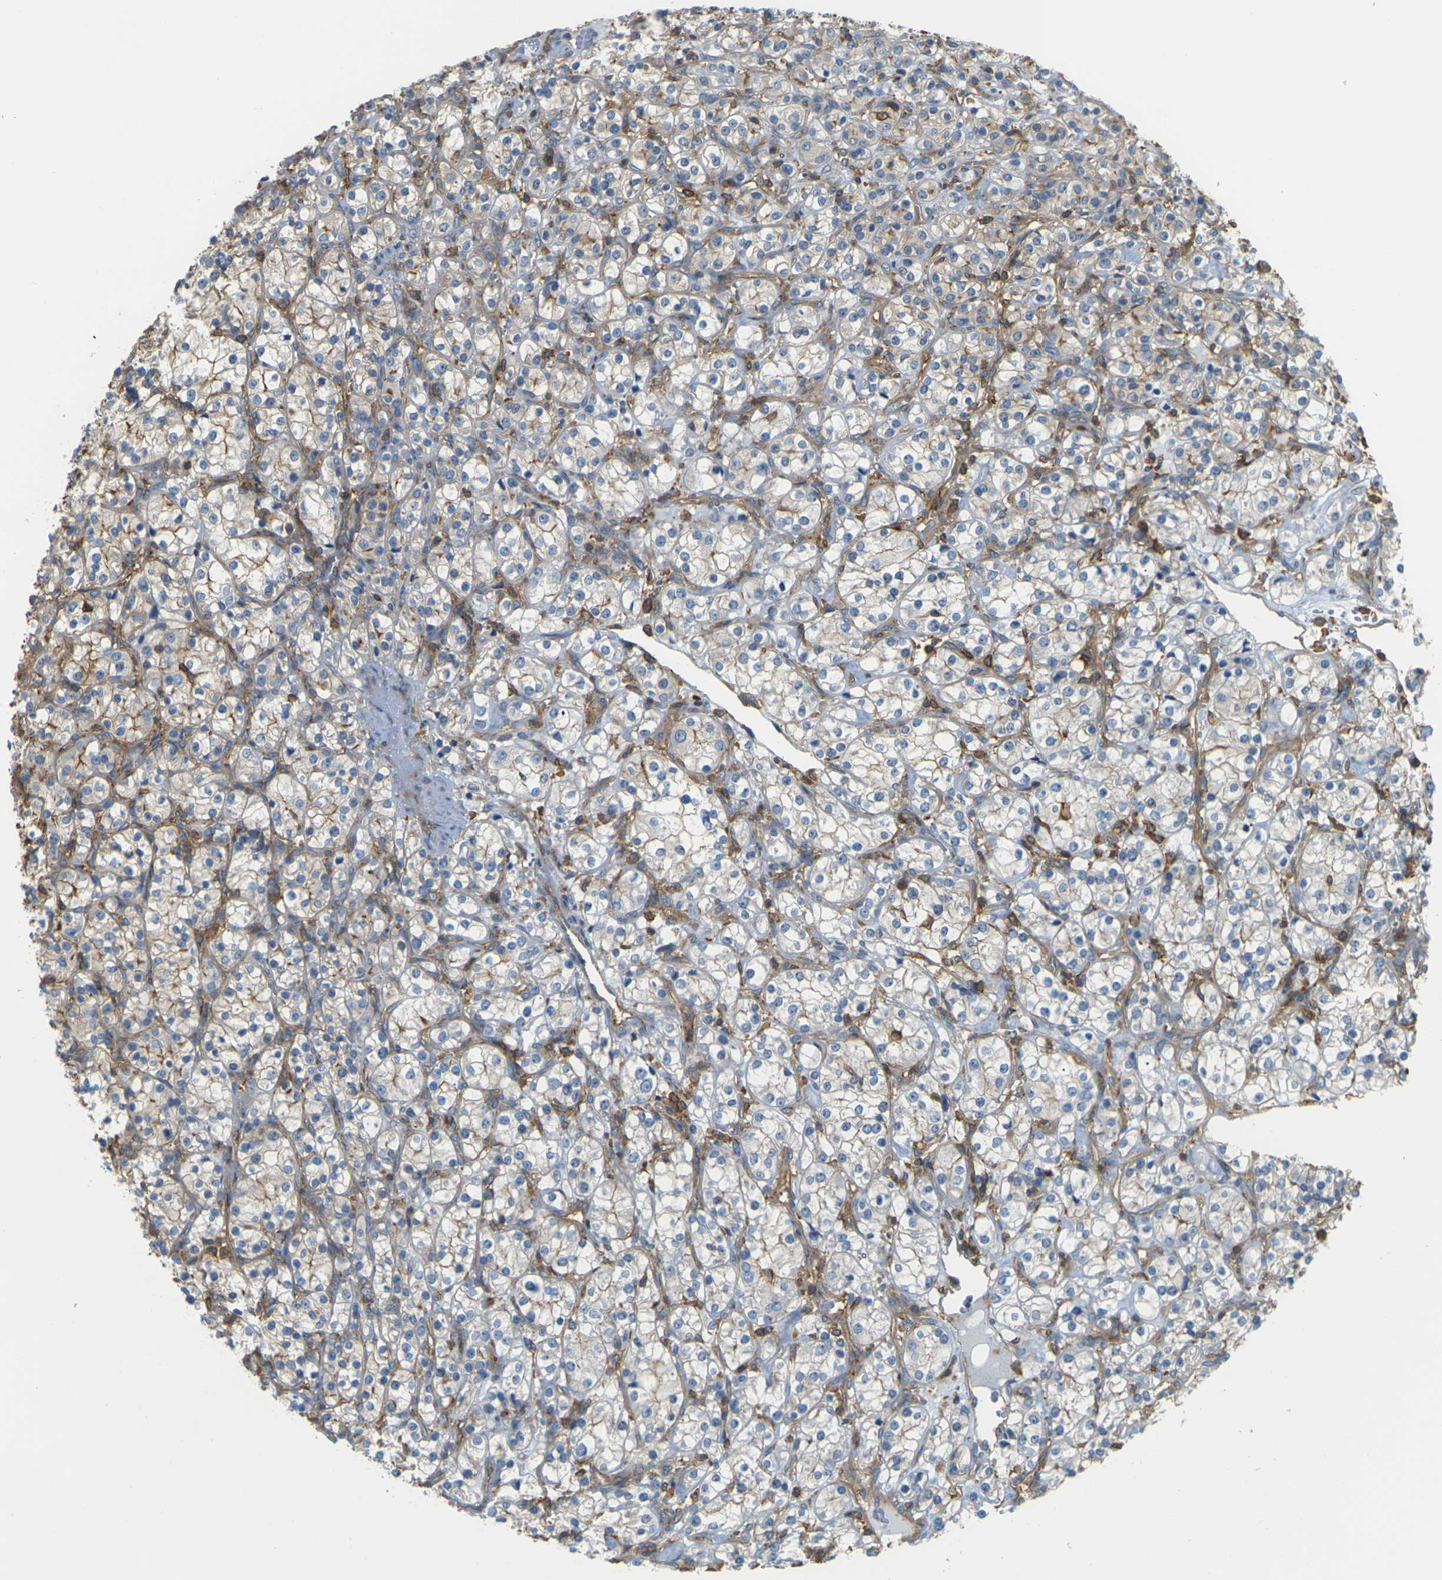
{"staining": {"intensity": "negative", "quantity": "none", "location": "none"}, "tissue": "renal cancer", "cell_type": "Tumor cells", "image_type": "cancer", "snomed": [{"axis": "morphology", "description": "Adenocarcinoma, NOS"}, {"axis": "topography", "description": "Kidney"}], "caption": "An image of renal cancer stained for a protein exhibits no brown staining in tumor cells.", "gene": "IQGAP1", "patient": {"sex": "male", "age": 77}}